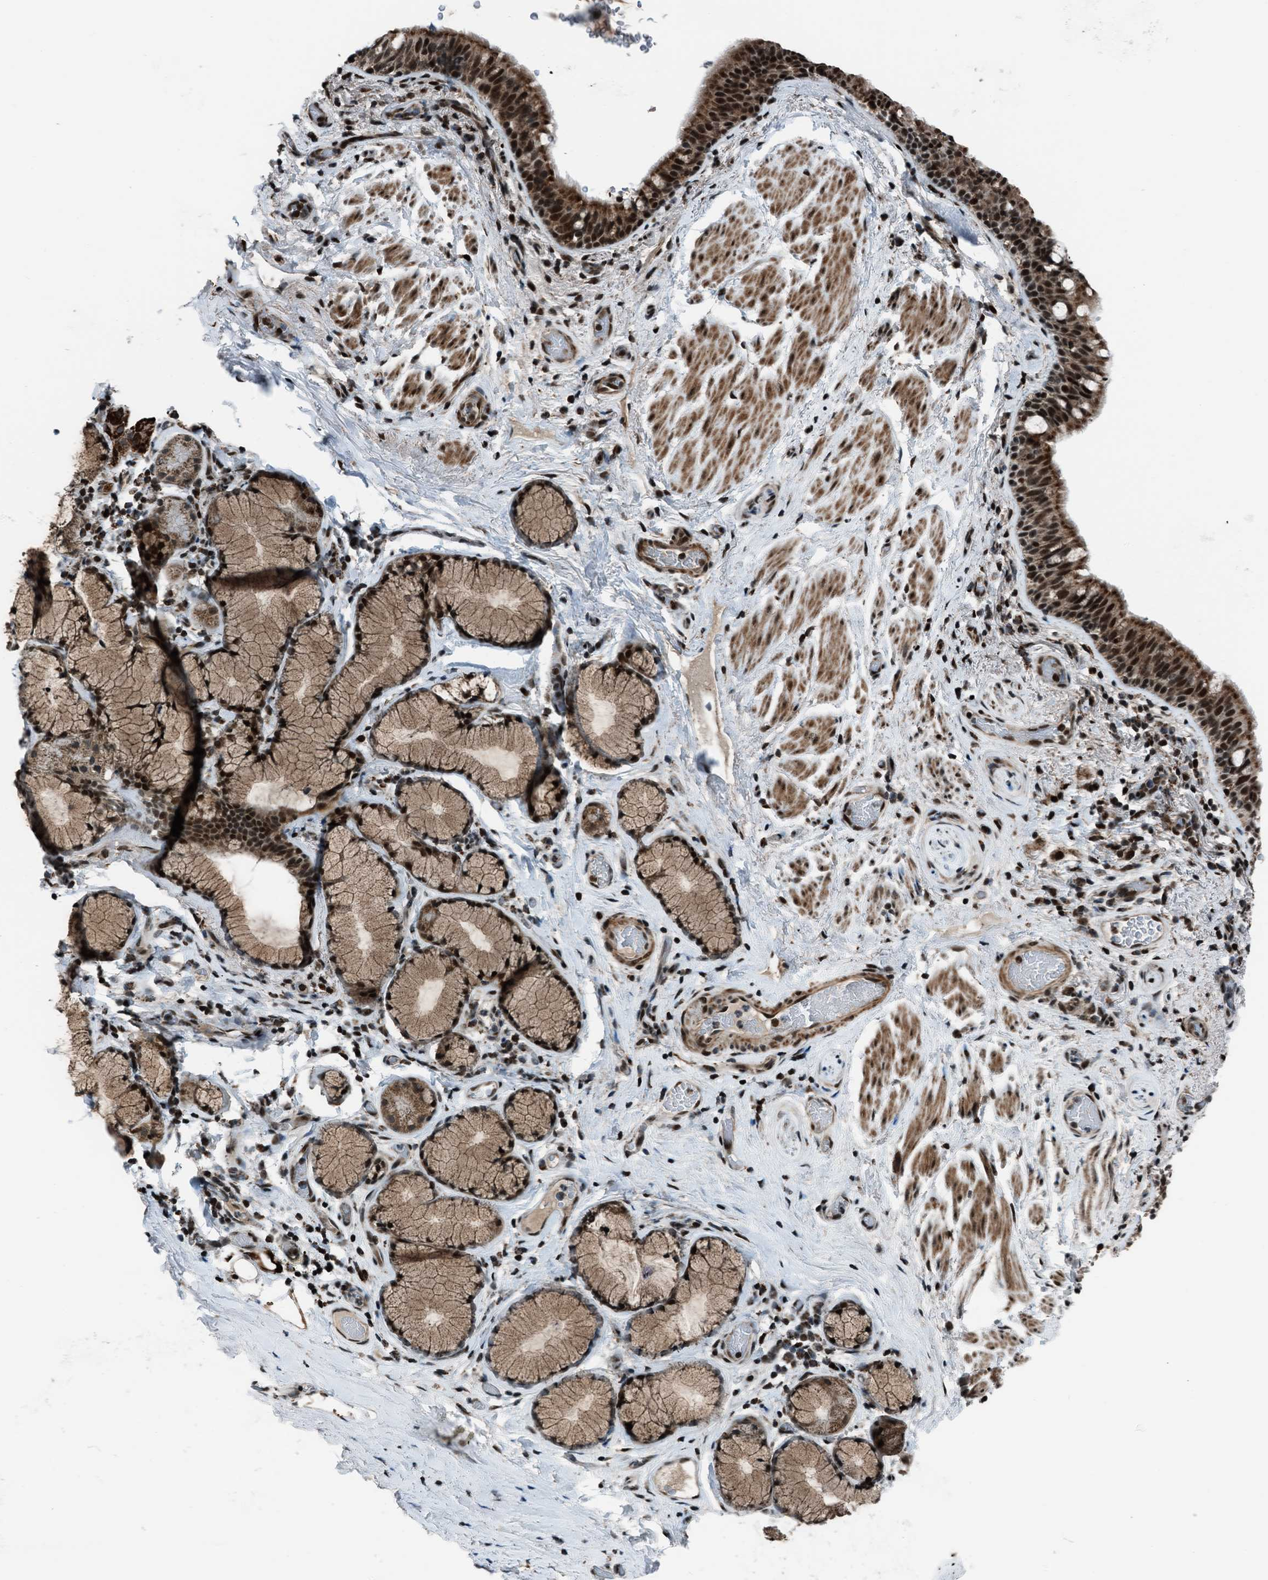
{"staining": {"intensity": "strong", "quantity": ">75%", "location": "cytoplasmic/membranous,nuclear"}, "tissue": "bronchus", "cell_type": "Respiratory epithelial cells", "image_type": "normal", "snomed": [{"axis": "morphology", "description": "Normal tissue, NOS"}, {"axis": "morphology", "description": "Inflammation, NOS"}, {"axis": "topography", "description": "Cartilage tissue"}, {"axis": "topography", "description": "Bronchus"}], "caption": "Brown immunohistochemical staining in normal human bronchus demonstrates strong cytoplasmic/membranous,nuclear staining in approximately >75% of respiratory epithelial cells.", "gene": "MORC3", "patient": {"sex": "male", "age": 77}}